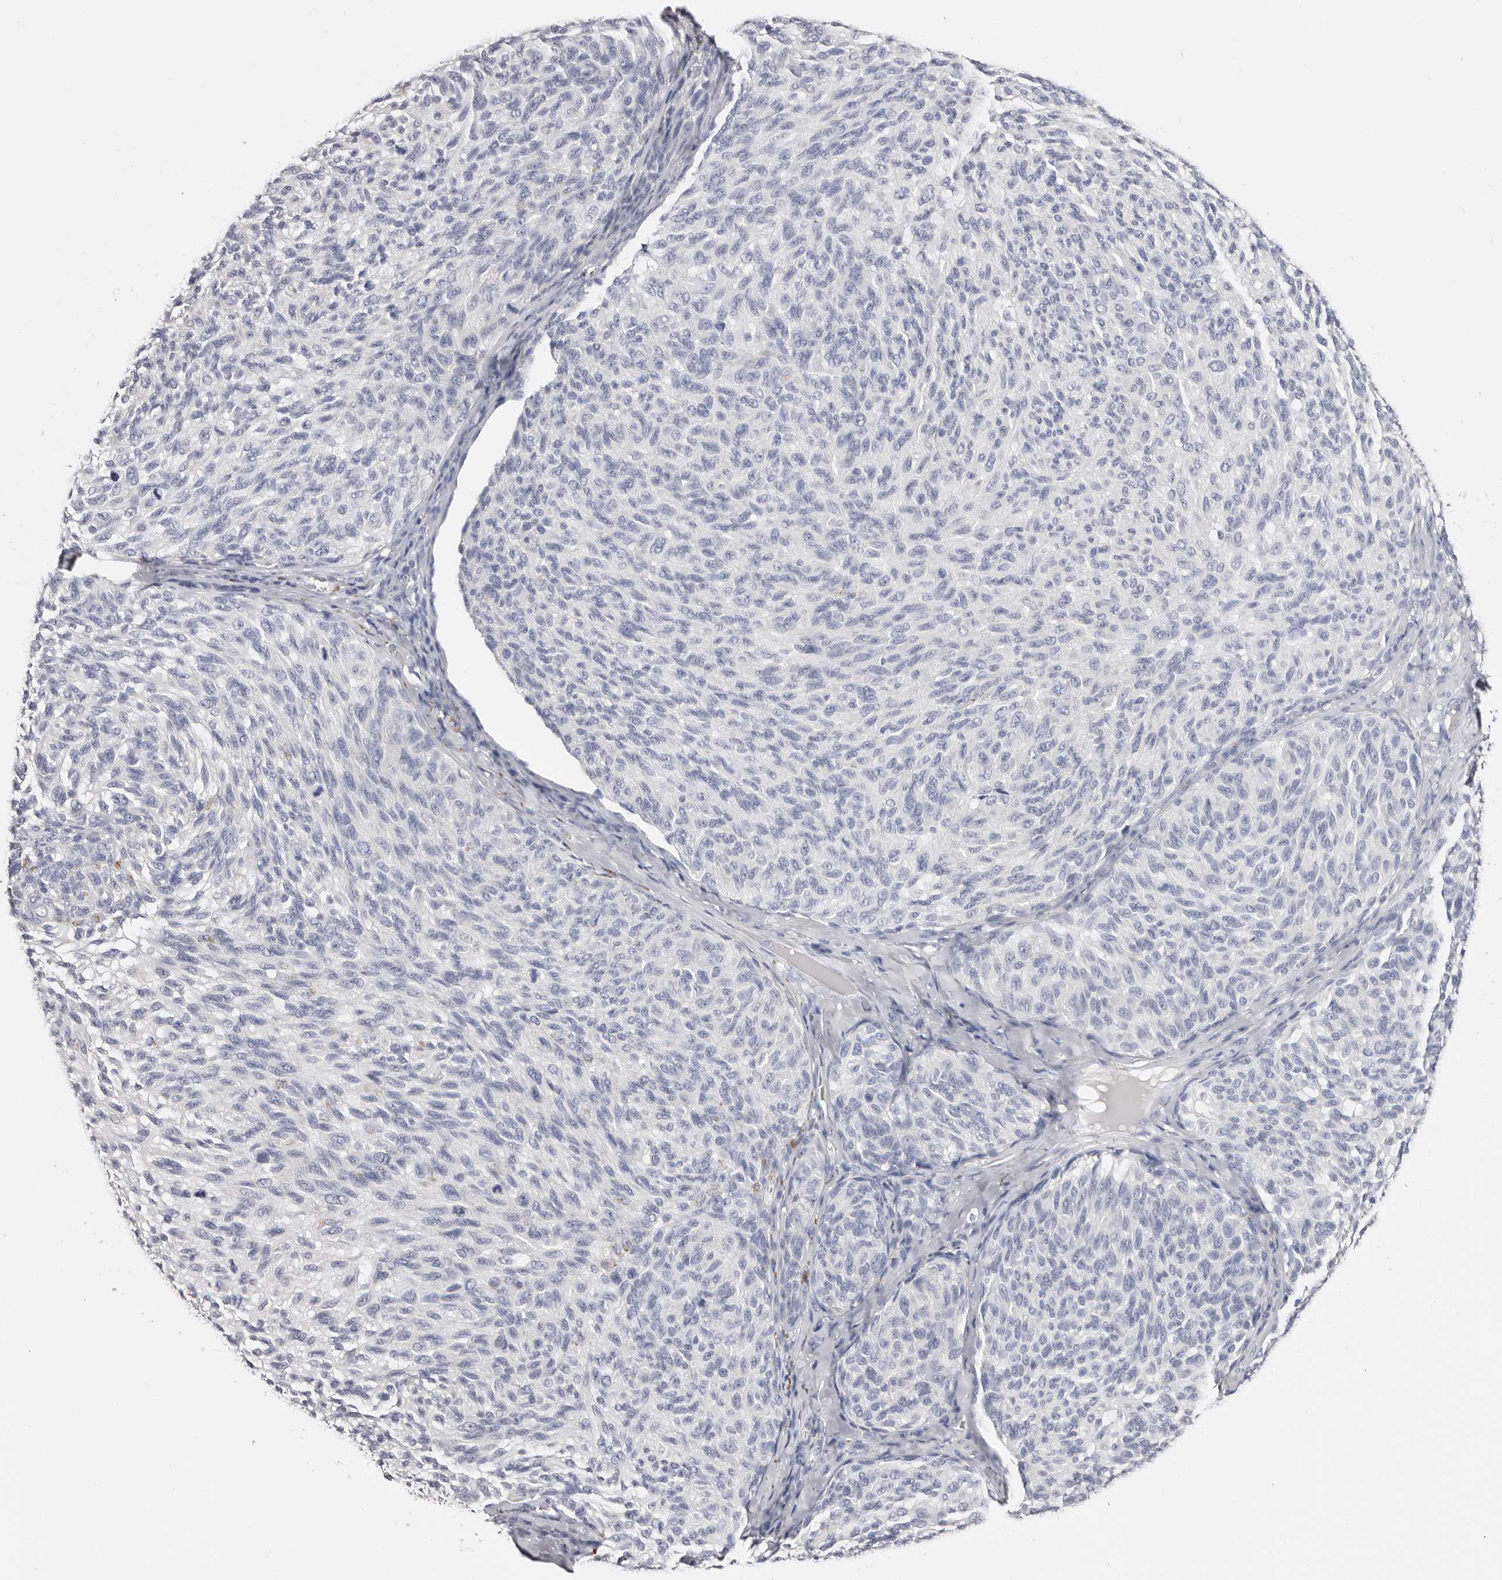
{"staining": {"intensity": "negative", "quantity": "none", "location": "none"}, "tissue": "melanoma", "cell_type": "Tumor cells", "image_type": "cancer", "snomed": [{"axis": "morphology", "description": "Malignant melanoma, NOS"}, {"axis": "topography", "description": "Skin"}], "caption": "Human melanoma stained for a protein using immunohistochemistry (IHC) reveals no positivity in tumor cells.", "gene": "AKNAD1", "patient": {"sex": "female", "age": 73}}